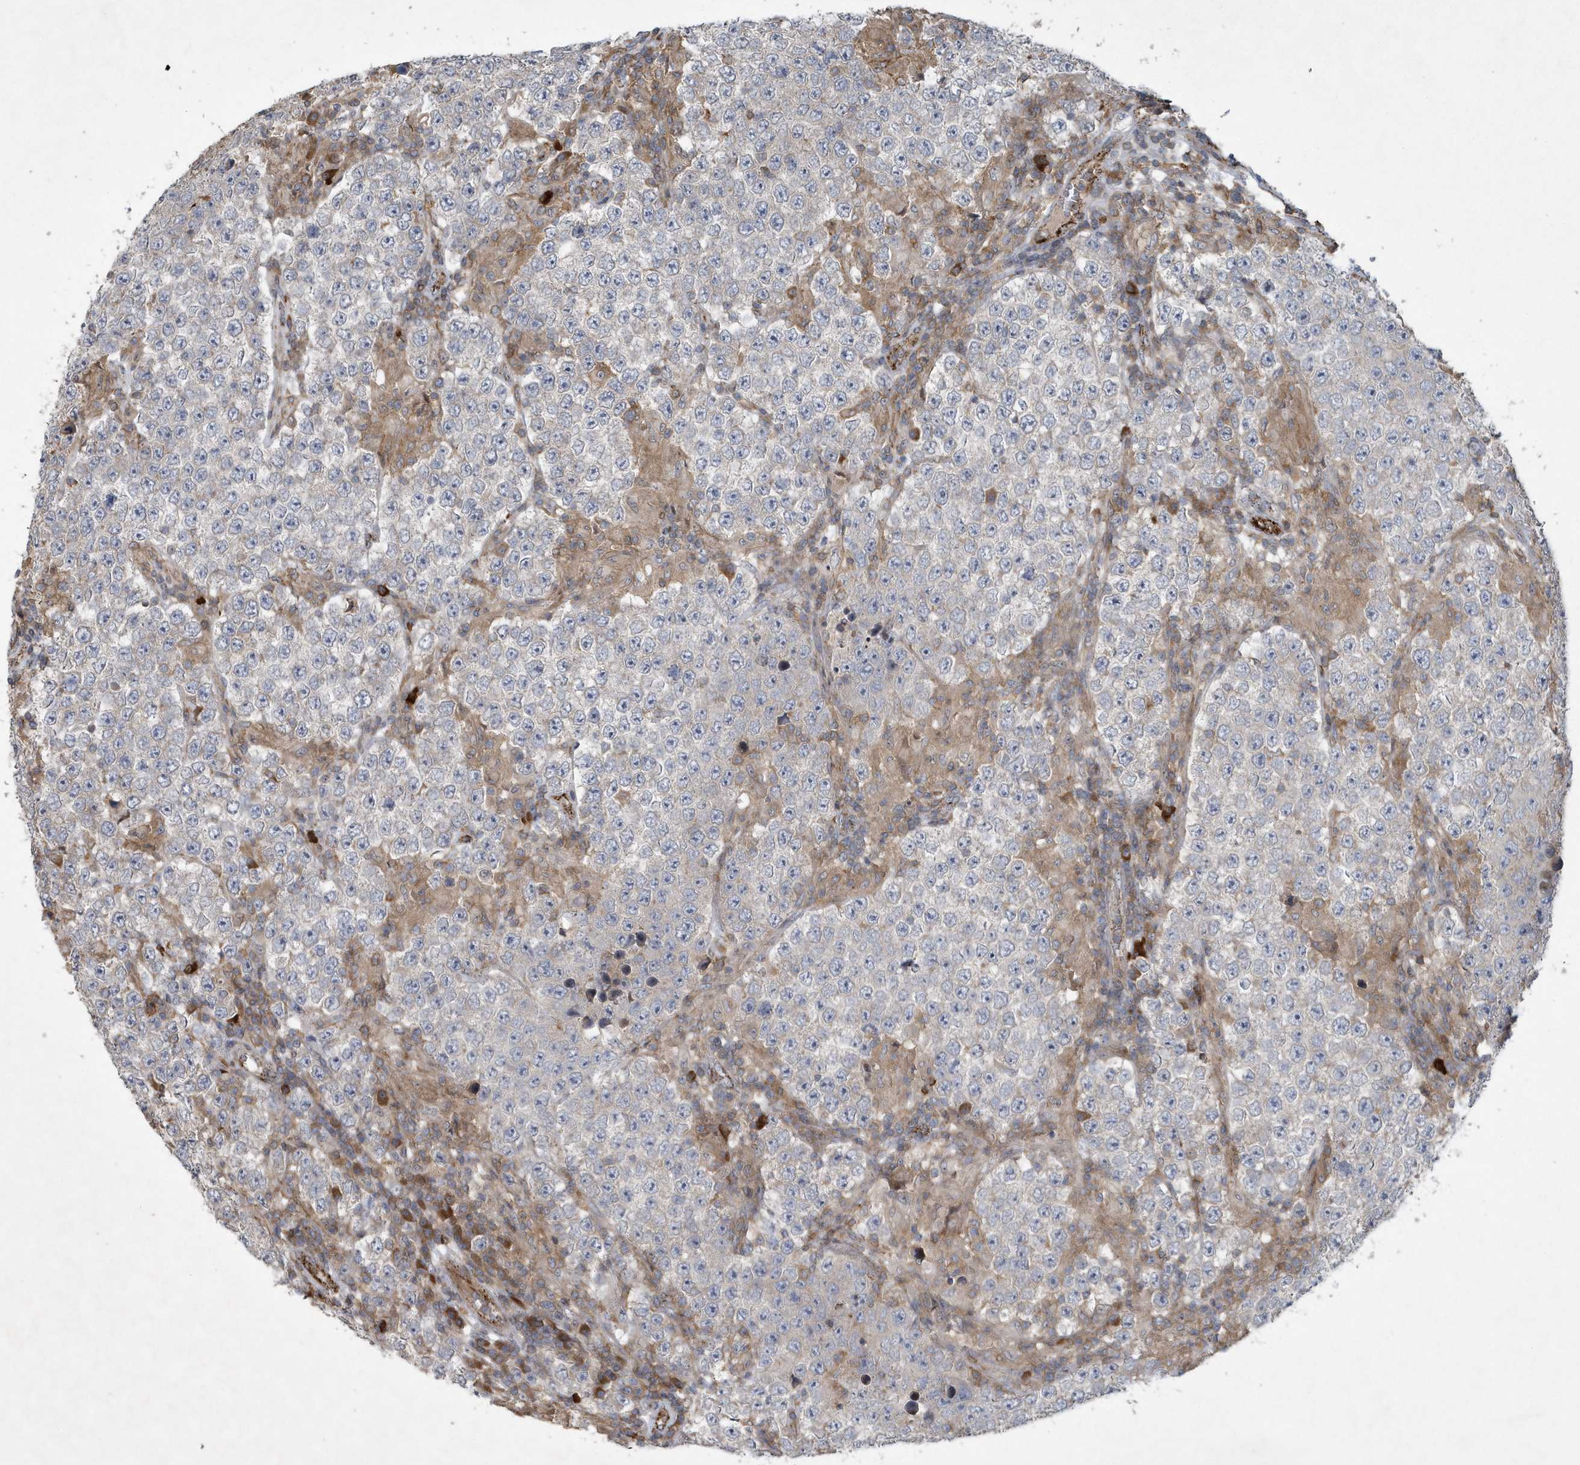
{"staining": {"intensity": "negative", "quantity": "none", "location": "none"}, "tissue": "testis cancer", "cell_type": "Tumor cells", "image_type": "cancer", "snomed": [{"axis": "morphology", "description": "Normal tissue, NOS"}, {"axis": "morphology", "description": "Urothelial carcinoma, High grade"}, {"axis": "morphology", "description": "Seminoma, NOS"}, {"axis": "morphology", "description": "Carcinoma, Embryonal, NOS"}, {"axis": "topography", "description": "Urinary bladder"}, {"axis": "topography", "description": "Testis"}], "caption": "Tumor cells show no significant protein staining in testis cancer (urothelial carcinoma (high-grade)).", "gene": "N4BP2", "patient": {"sex": "male", "age": 41}}